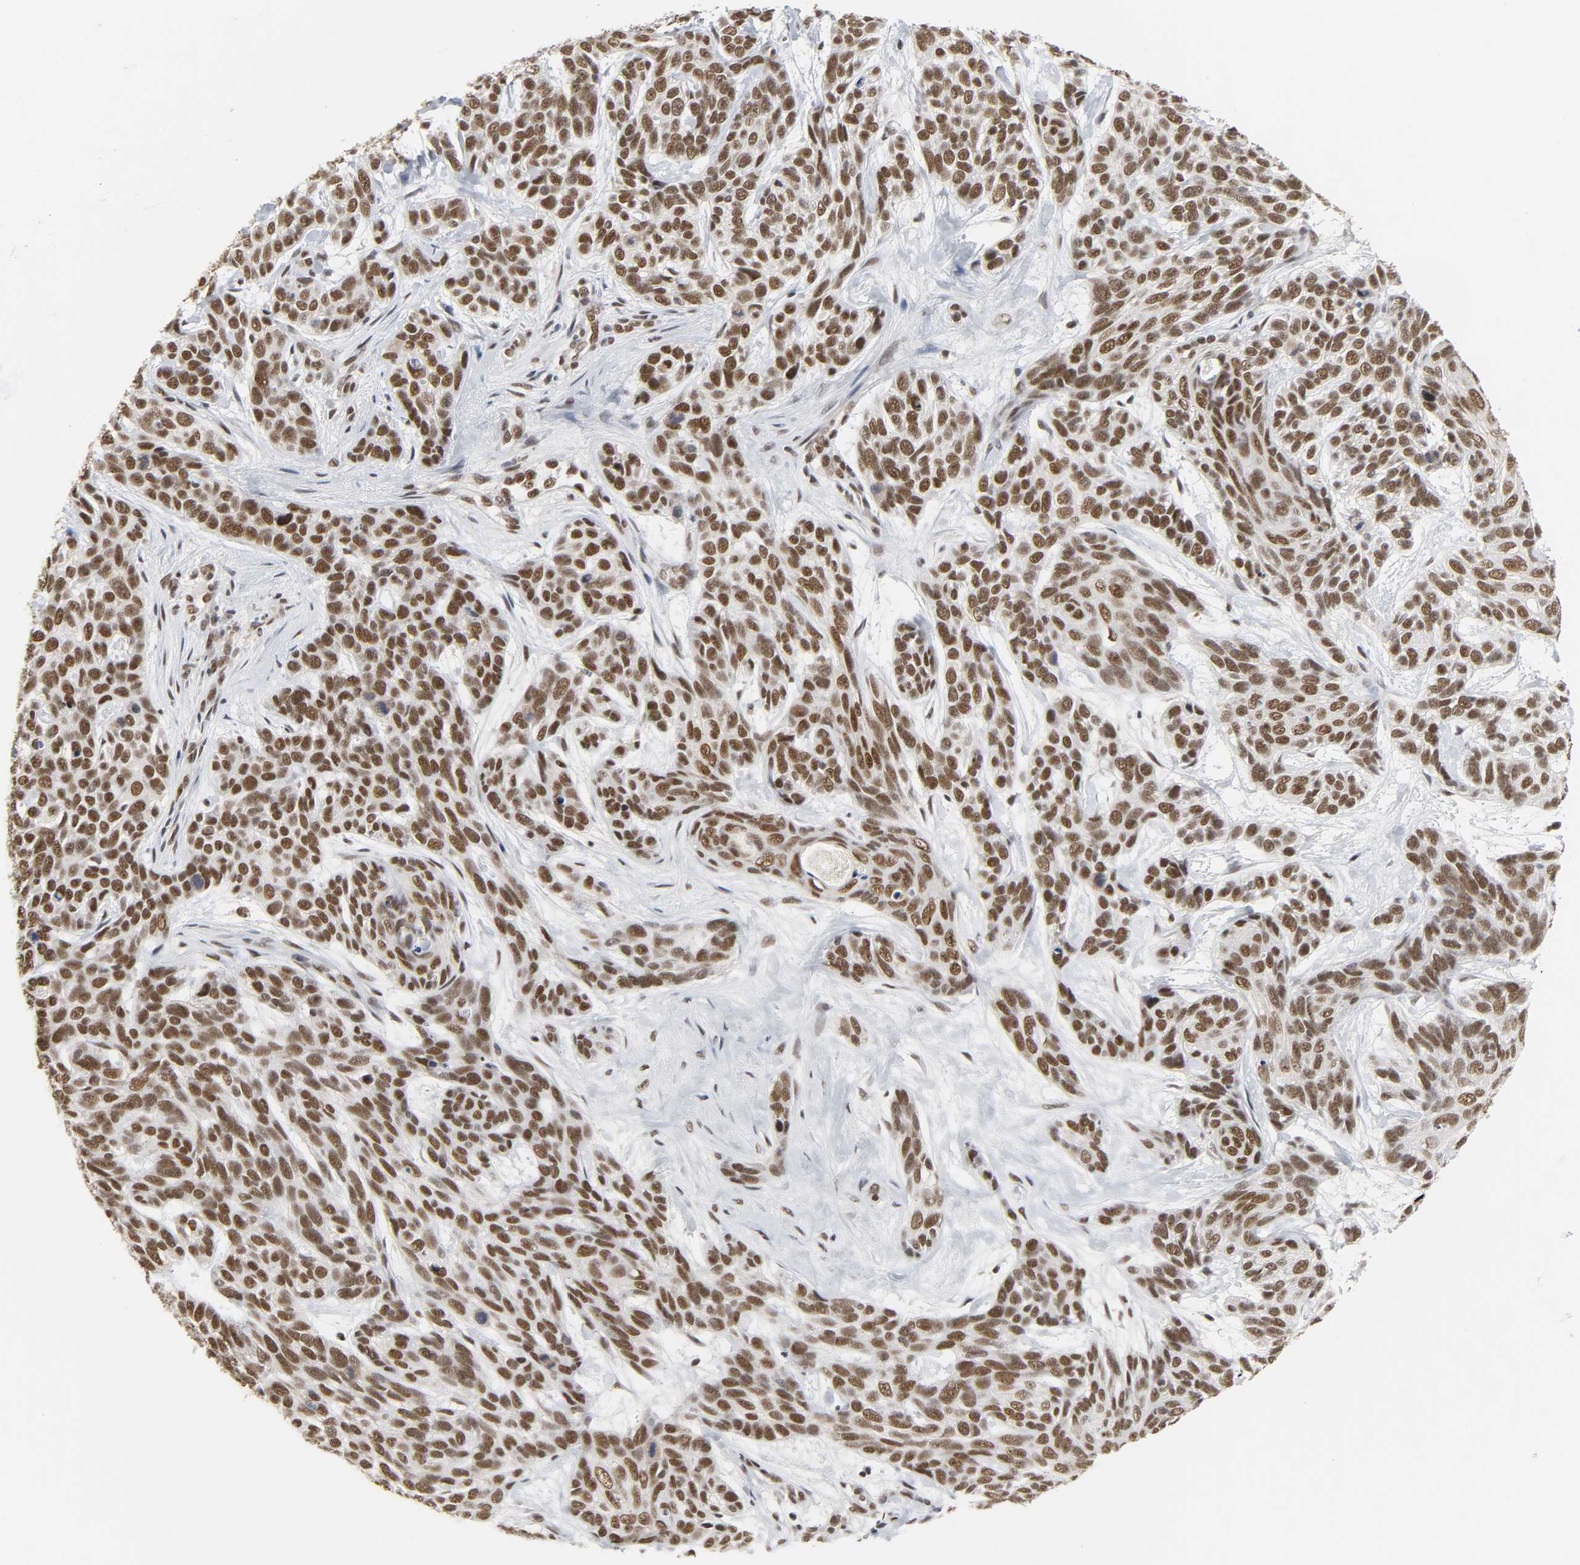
{"staining": {"intensity": "moderate", "quantity": ">75%", "location": "nuclear"}, "tissue": "skin cancer", "cell_type": "Tumor cells", "image_type": "cancer", "snomed": [{"axis": "morphology", "description": "Basal cell carcinoma"}, {"axis": "topography", "description": "Skin"}], "caption": "About >75% of tumor cells in skin cancer demonstrate moderate nuclear protein positivity as visualized by brown immunohistochemical staining.", "gene": "NCOA6", "patient": {"sex": "male", "age": 87}}